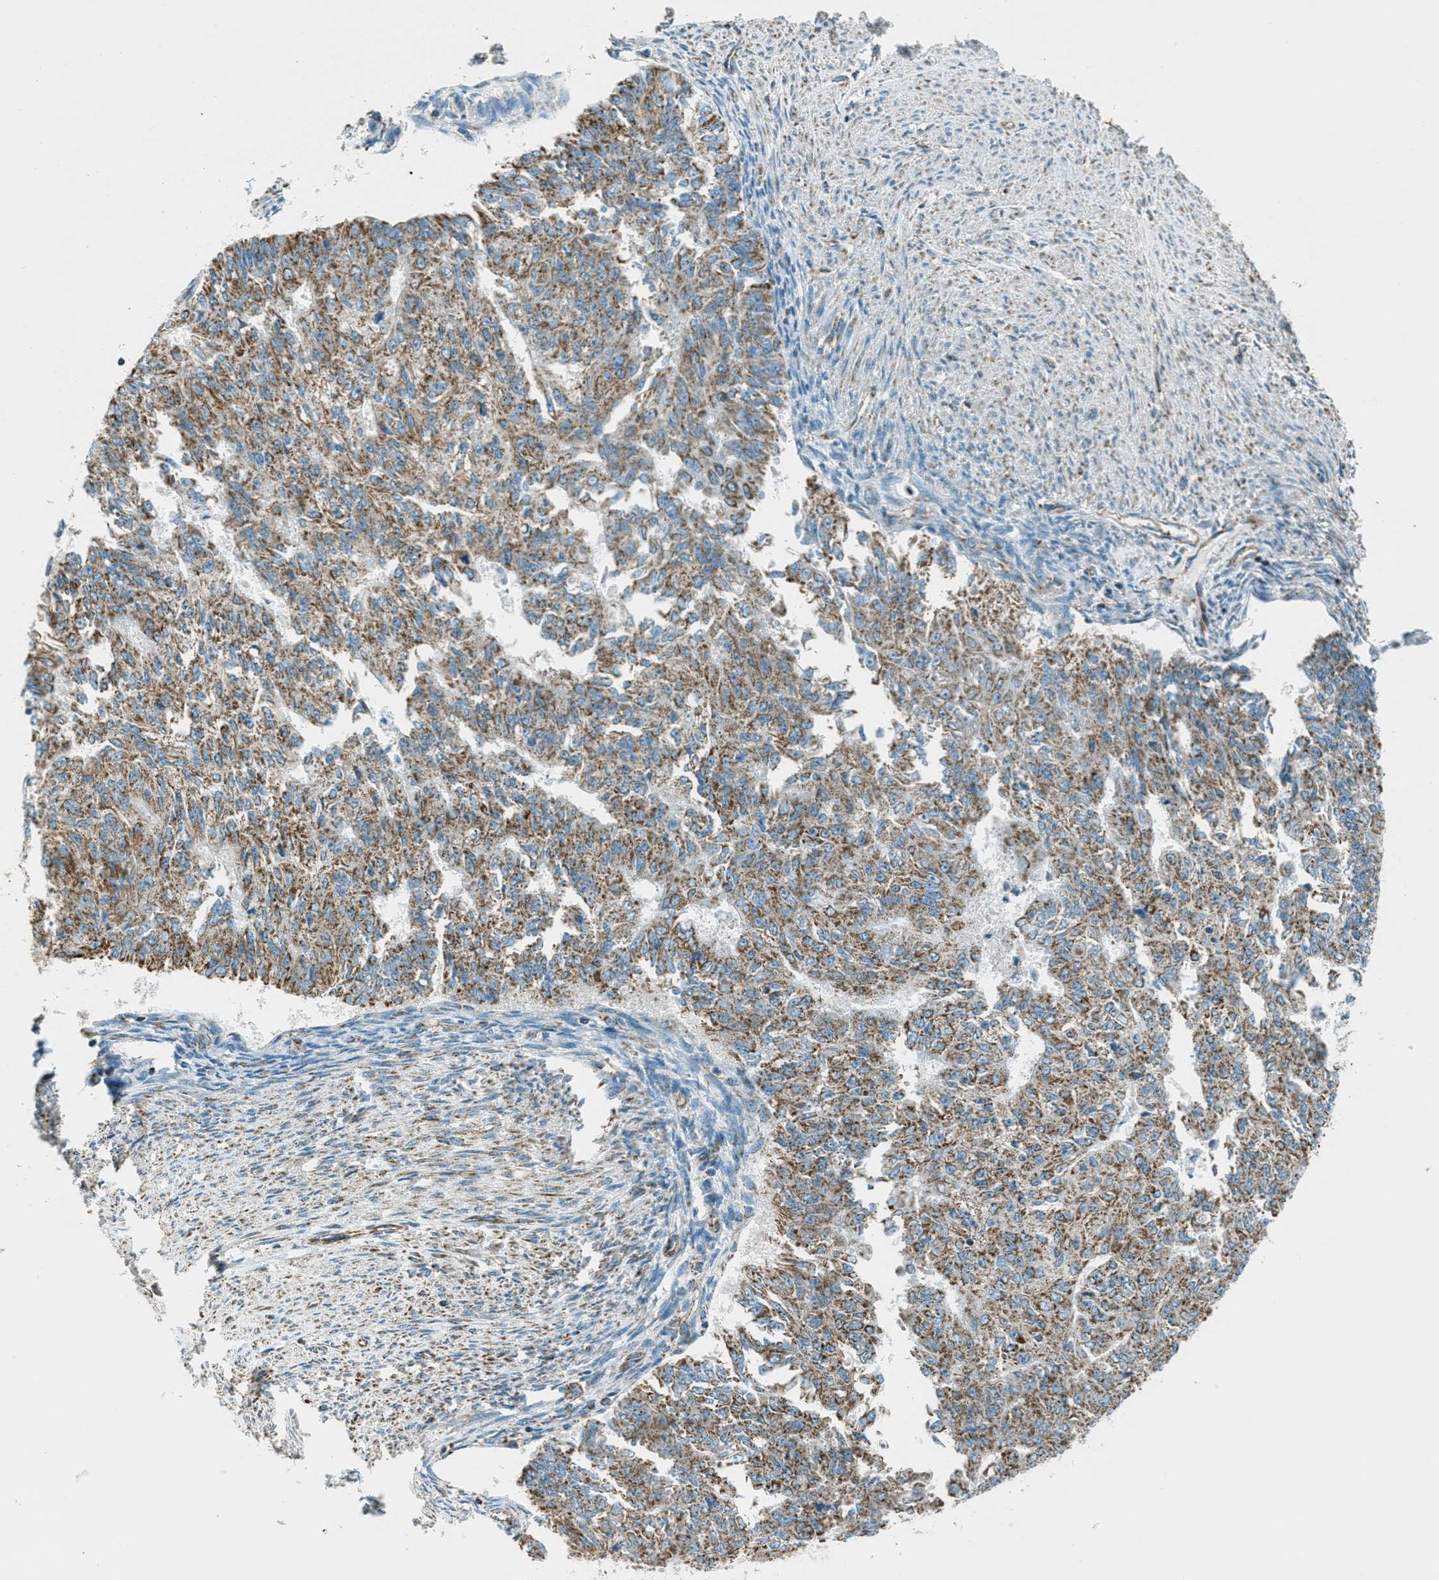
{"staining": {"intensity": "moderate", "quantity": ">75%", "location": "cytoplasmic/membranous"}, "tissue": "endometrial cancer", "cell_type": "Tumor cells", "image_type": "cancer", "snomed": [{"axis": "morphology", "description": "Adenocarcinoma, NOS"}, {"axis": "topography", "description": "Endometrium"}], "caption": "Endometrial adenocarcinoma was stained to show a protein in brown. There is medium levels of moderate cytoplasmic/membranous staining in approximately >75% of tumor cells.", "gene": "CHST15", "patient": {"sex": "female", "age": 32}}